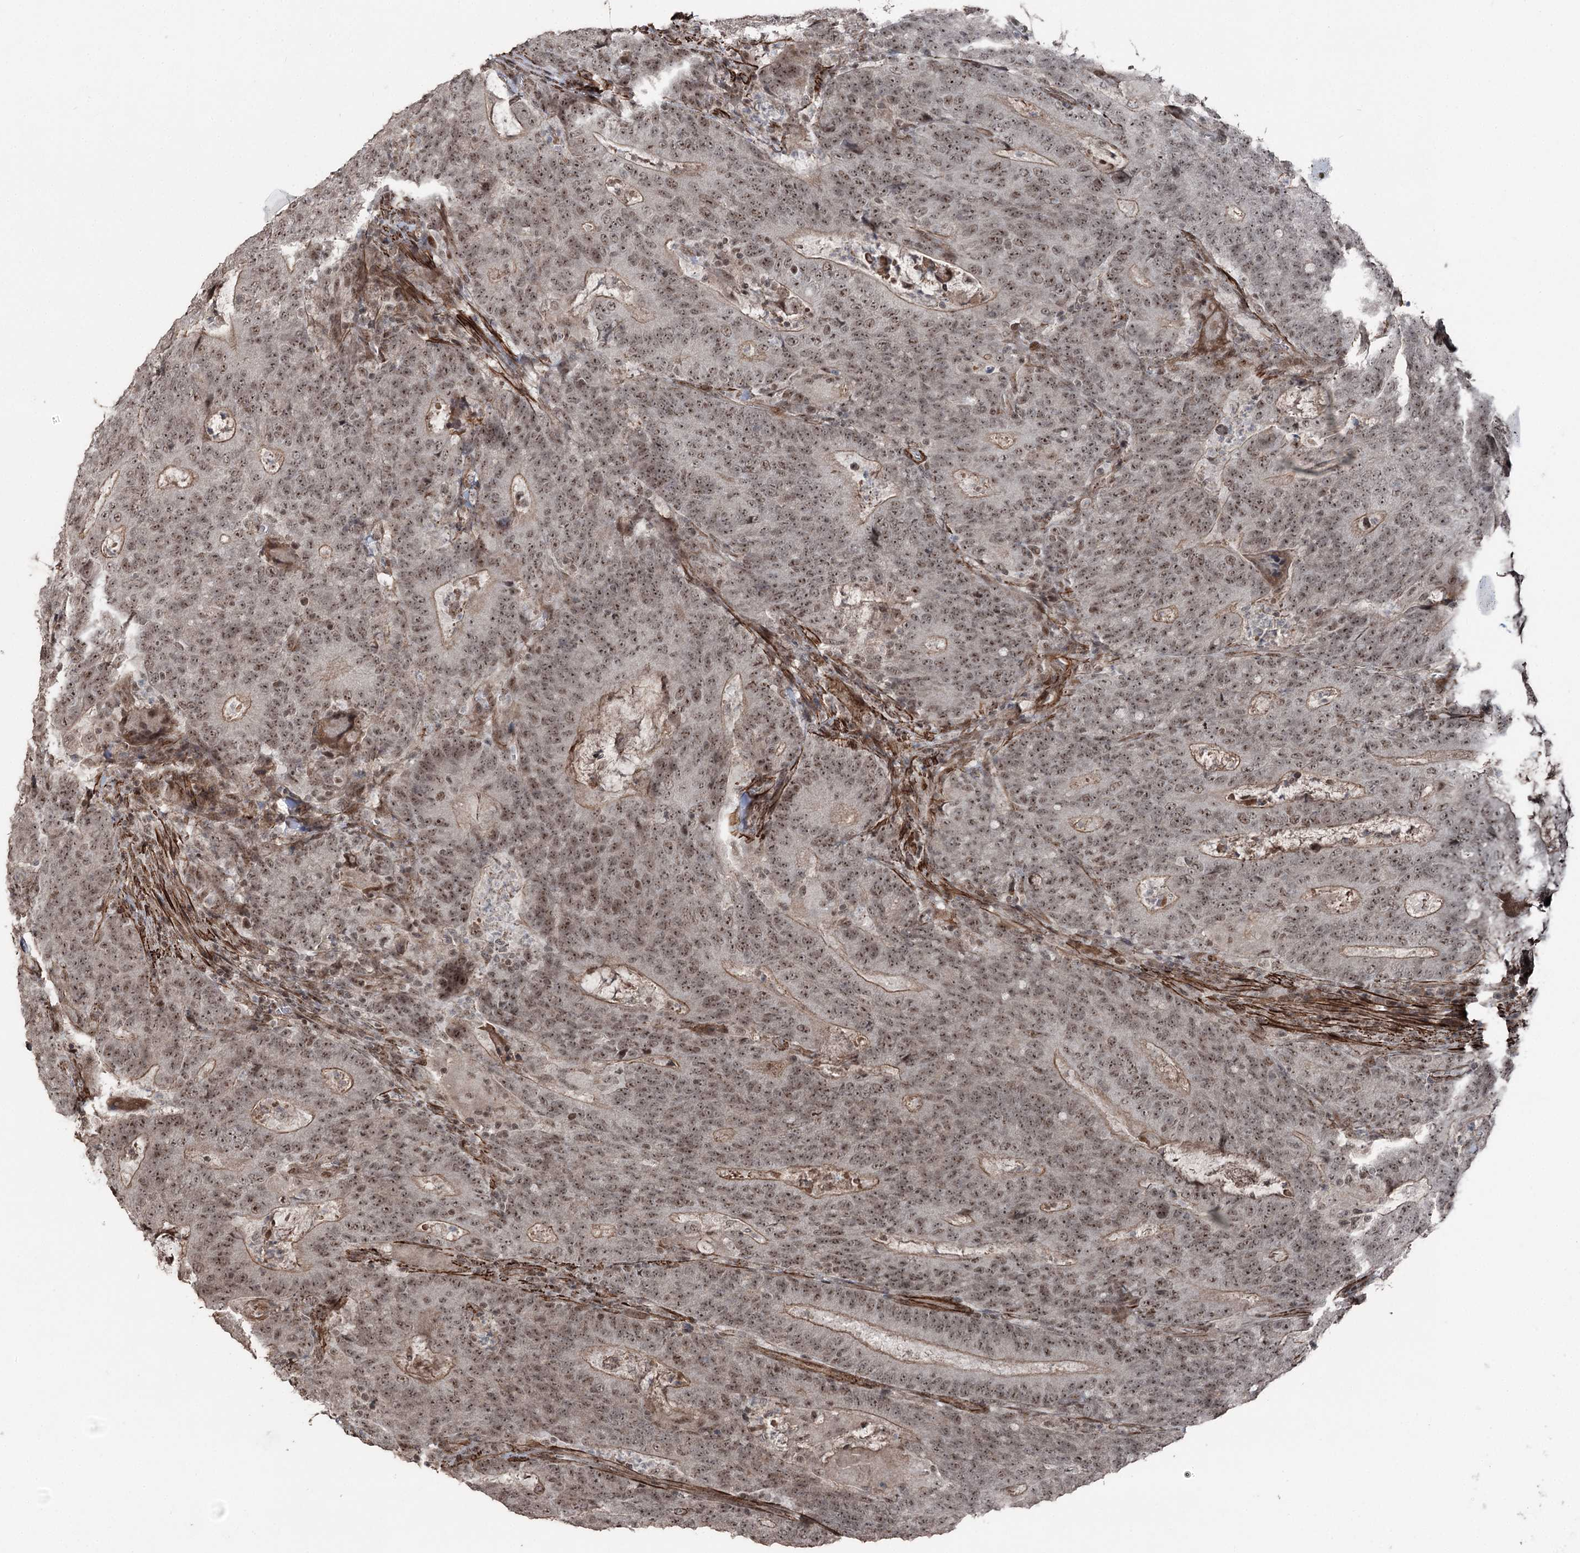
{"staining": {"intensity": "moderate", "quantity": ">75%", "location": "cytoplasmic/membranous,nuclear"}, "tissue": "colorectal cancer", "cell_type": "Tumor cells", "image_type": "cancer", "snomed": [{"axis": "morphology", "description": "Normal tissue, NOS"}, {"axis": "morphology", "description": "Adenocarcinoma, NOS"}, {"axis": "topography", "description": "Colon"}], "caption": "Protein staining of colorectal cancer tissue reveals moderate cytoplasmic/membranous and nuclear staining in about >75% of tumor cells.", "gene": "CCDC82", "patient": {"sex": "female", "age": 75}}